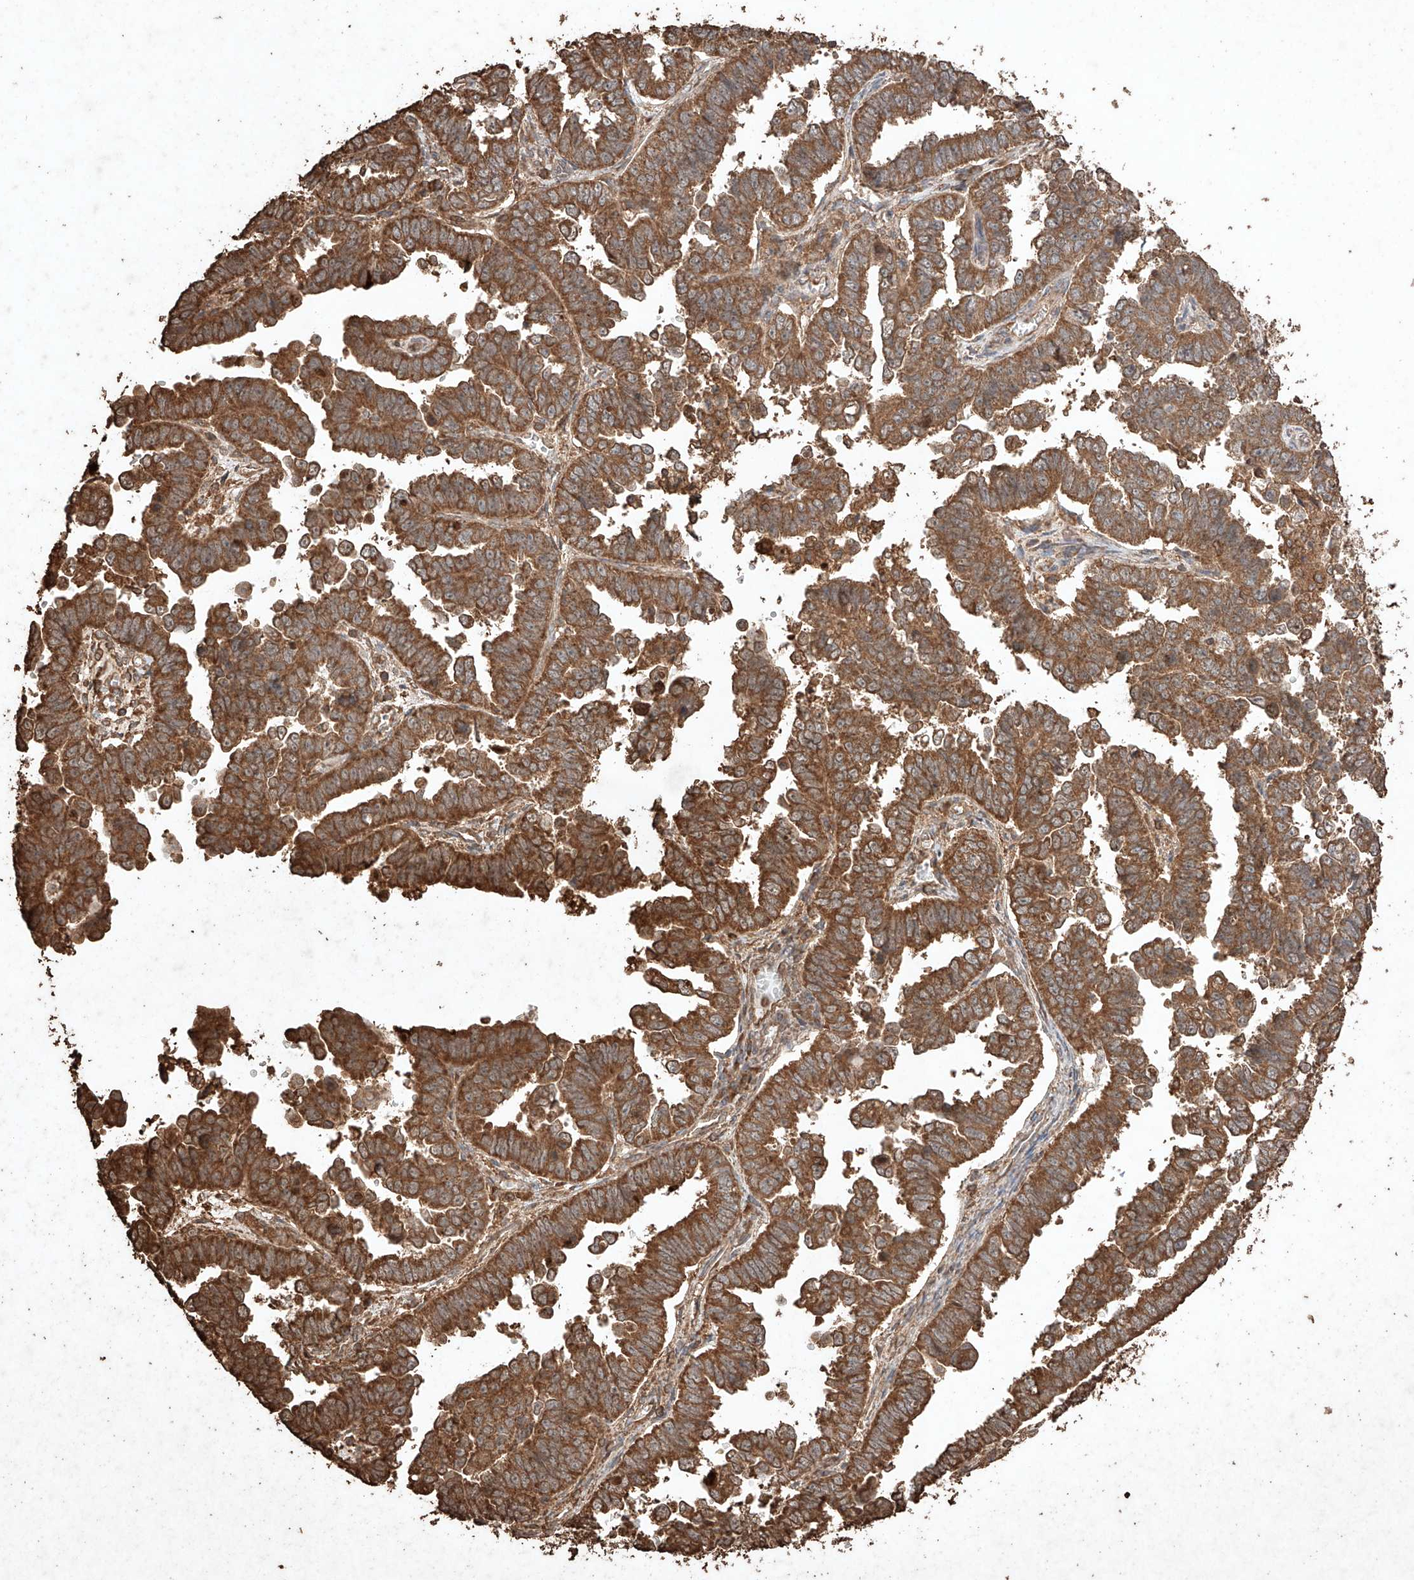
{"staining": {"intensity": "strong", "quantity": ">75%", "location": "cytoplasmic/membranous"}, "tissue": "endometrial cancer", "cell_type": "Tumor cells", "image_type": "cancer", "snomed": [{"axis": "morphology", "description": "Adenocarcinoma, NOS"}, {"axis": "topography", "description": "Endometrium"}], "caption": "Protein analysis of adenocarcinoma (endometrial) tissue exhibits strong cytoplasmic/membranous staining in about >75% of tumor cells. The protein of interest is shown in brown color, while the nuclei are stained blue.", "gene": "M6PR", "patient": {"sex": "female", "age": 75}}